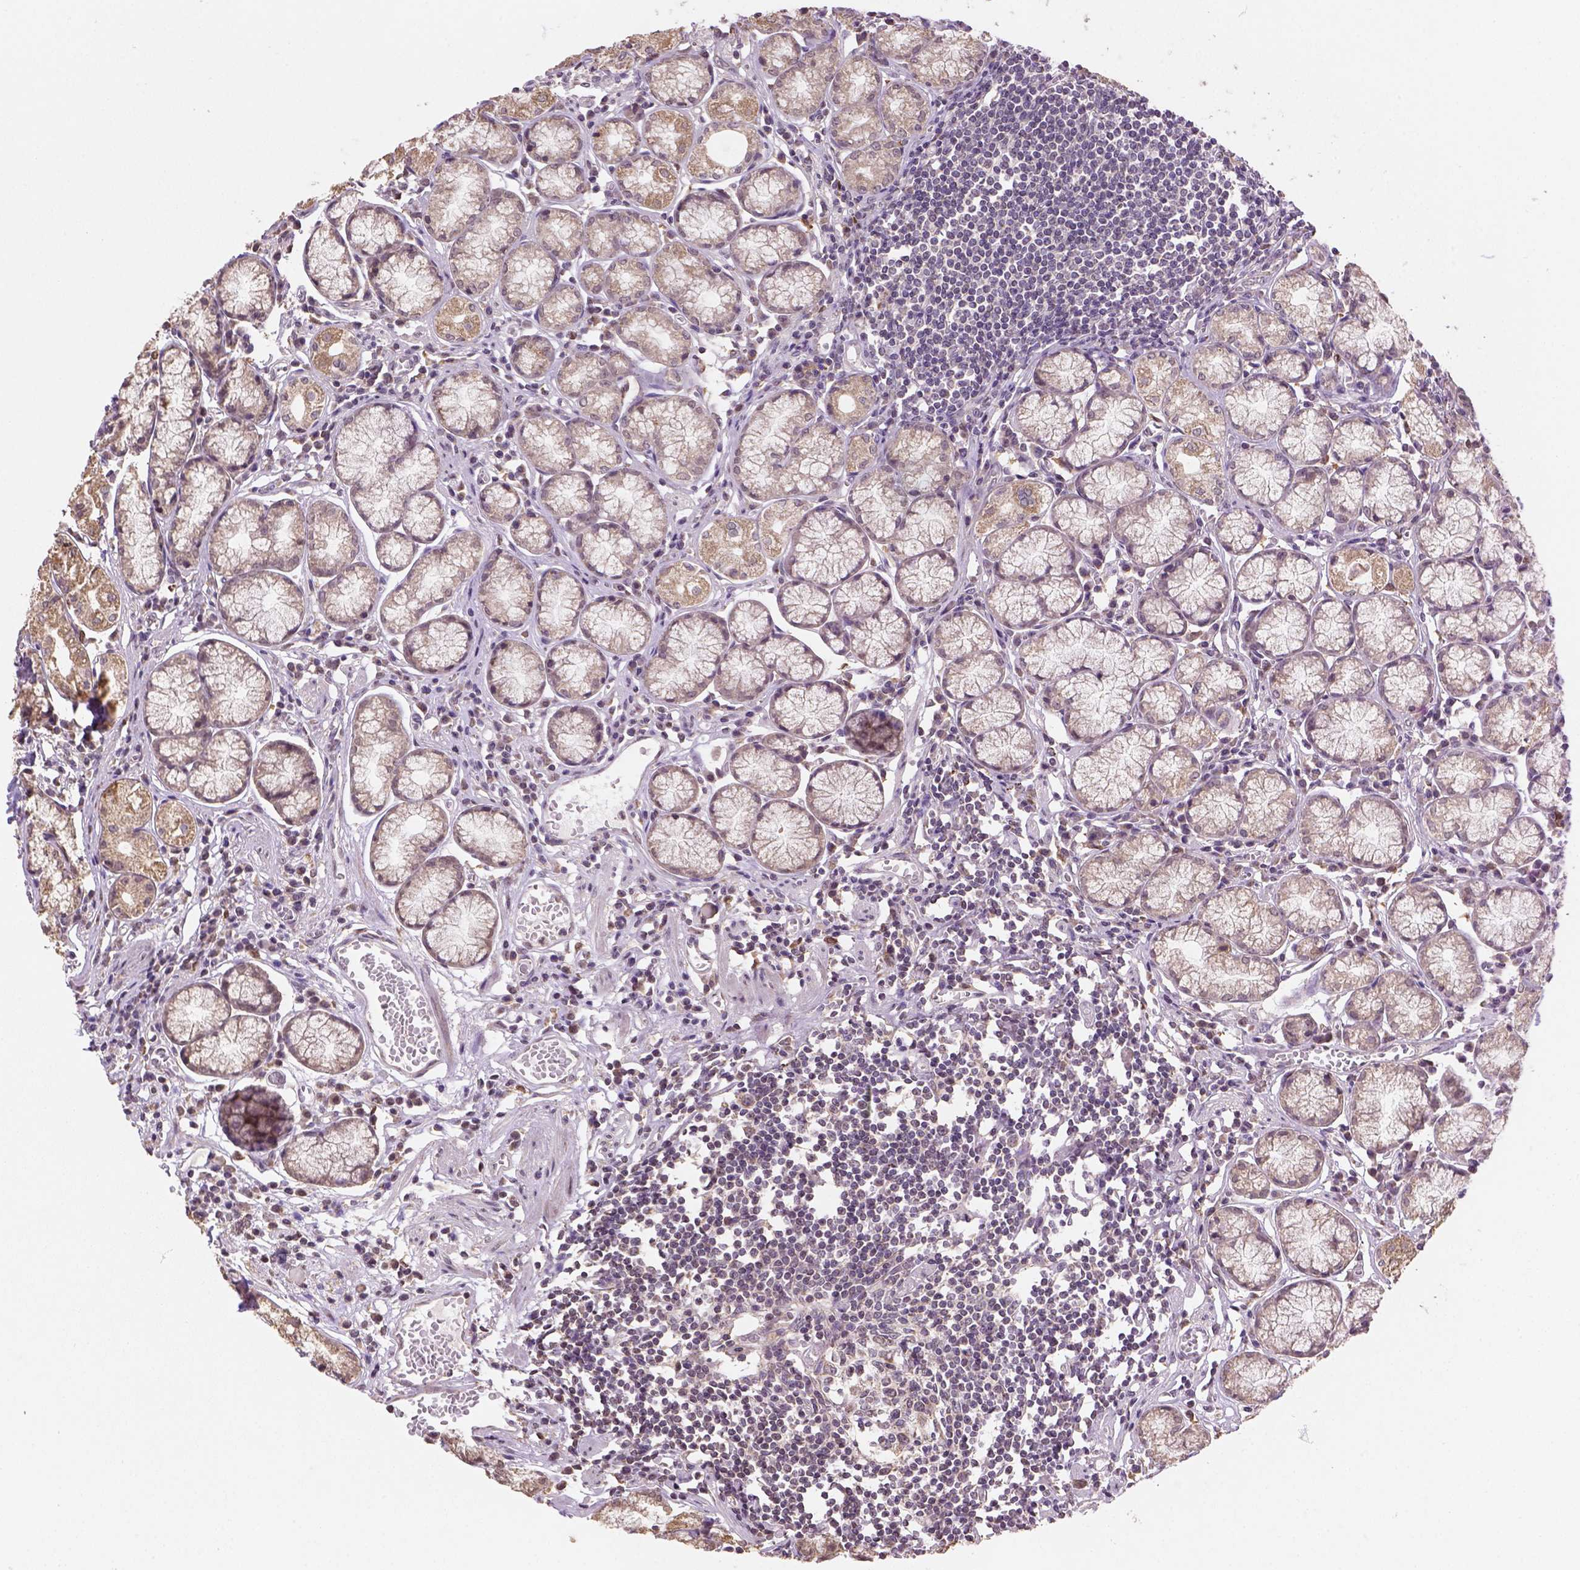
{"staining": {"intensity": "moderate", "quantity": ">75%", "location": "cytoplasmic/membranous"}, "tissue": "stomach", "cell_type": "Glandular cells", "image_type": "normal", "snomed": [{"axis": "morphology", "description": "Normal tissue, NOS"}, {"axis": "topography", "description": "Stomach"}], "caption": "A micrograph of human stomach stained for a protein exhibits moderate cytoplasmic/membranous brown staining in glandular cells. (DAB (3,3'-diaminobenzidine) IHC, brown staining for protein, blue staining for nuclei).", "gene": "NUDT10", "patient": {"sex": "male", "age": 55}}